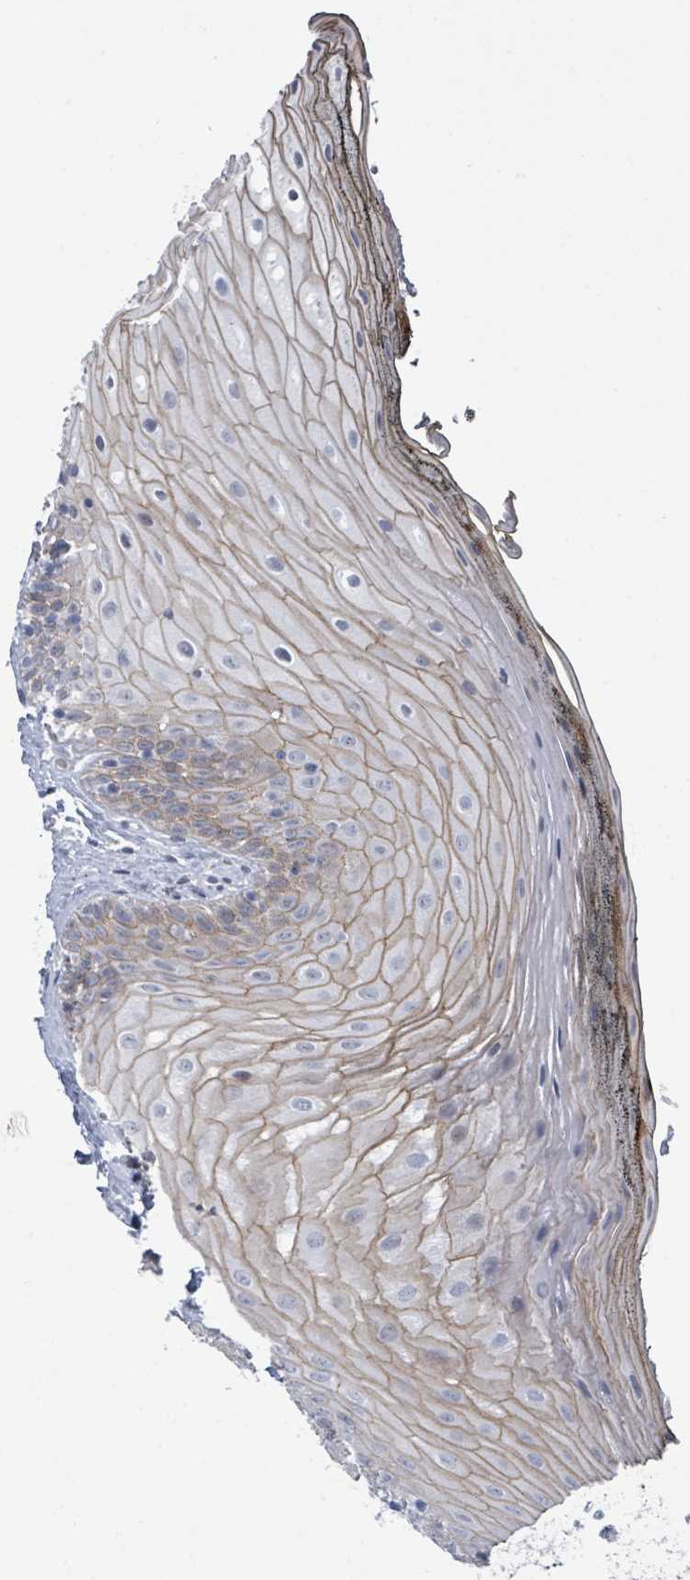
{"staining": {"intensity": "moderate", "quantity": "<25%", "location": "cytoplasmic/membranous"}, "tissue": "oral mucosa", "cell_type": "Squamous epithelial cells", "image_type": "normal", "snomed": [{"axis": "morphology", "description": "Normal tissue, NOS"}, {"axis": "morphology", "description": "Squamous cell carcinoma, NOS"}, {"axis": "topography", "description": "Oral tissue"}, {"axis": "topography", "description": "Head-Neck"}], "caption": "Protein expression analysis of benign human oral mucosa reveals moderate cytoplasmic/membranous positivity in about <25% of squamous epithelial cells.", "gene": "CT45A10", "patient": {"sex": "female", "age": 81}}